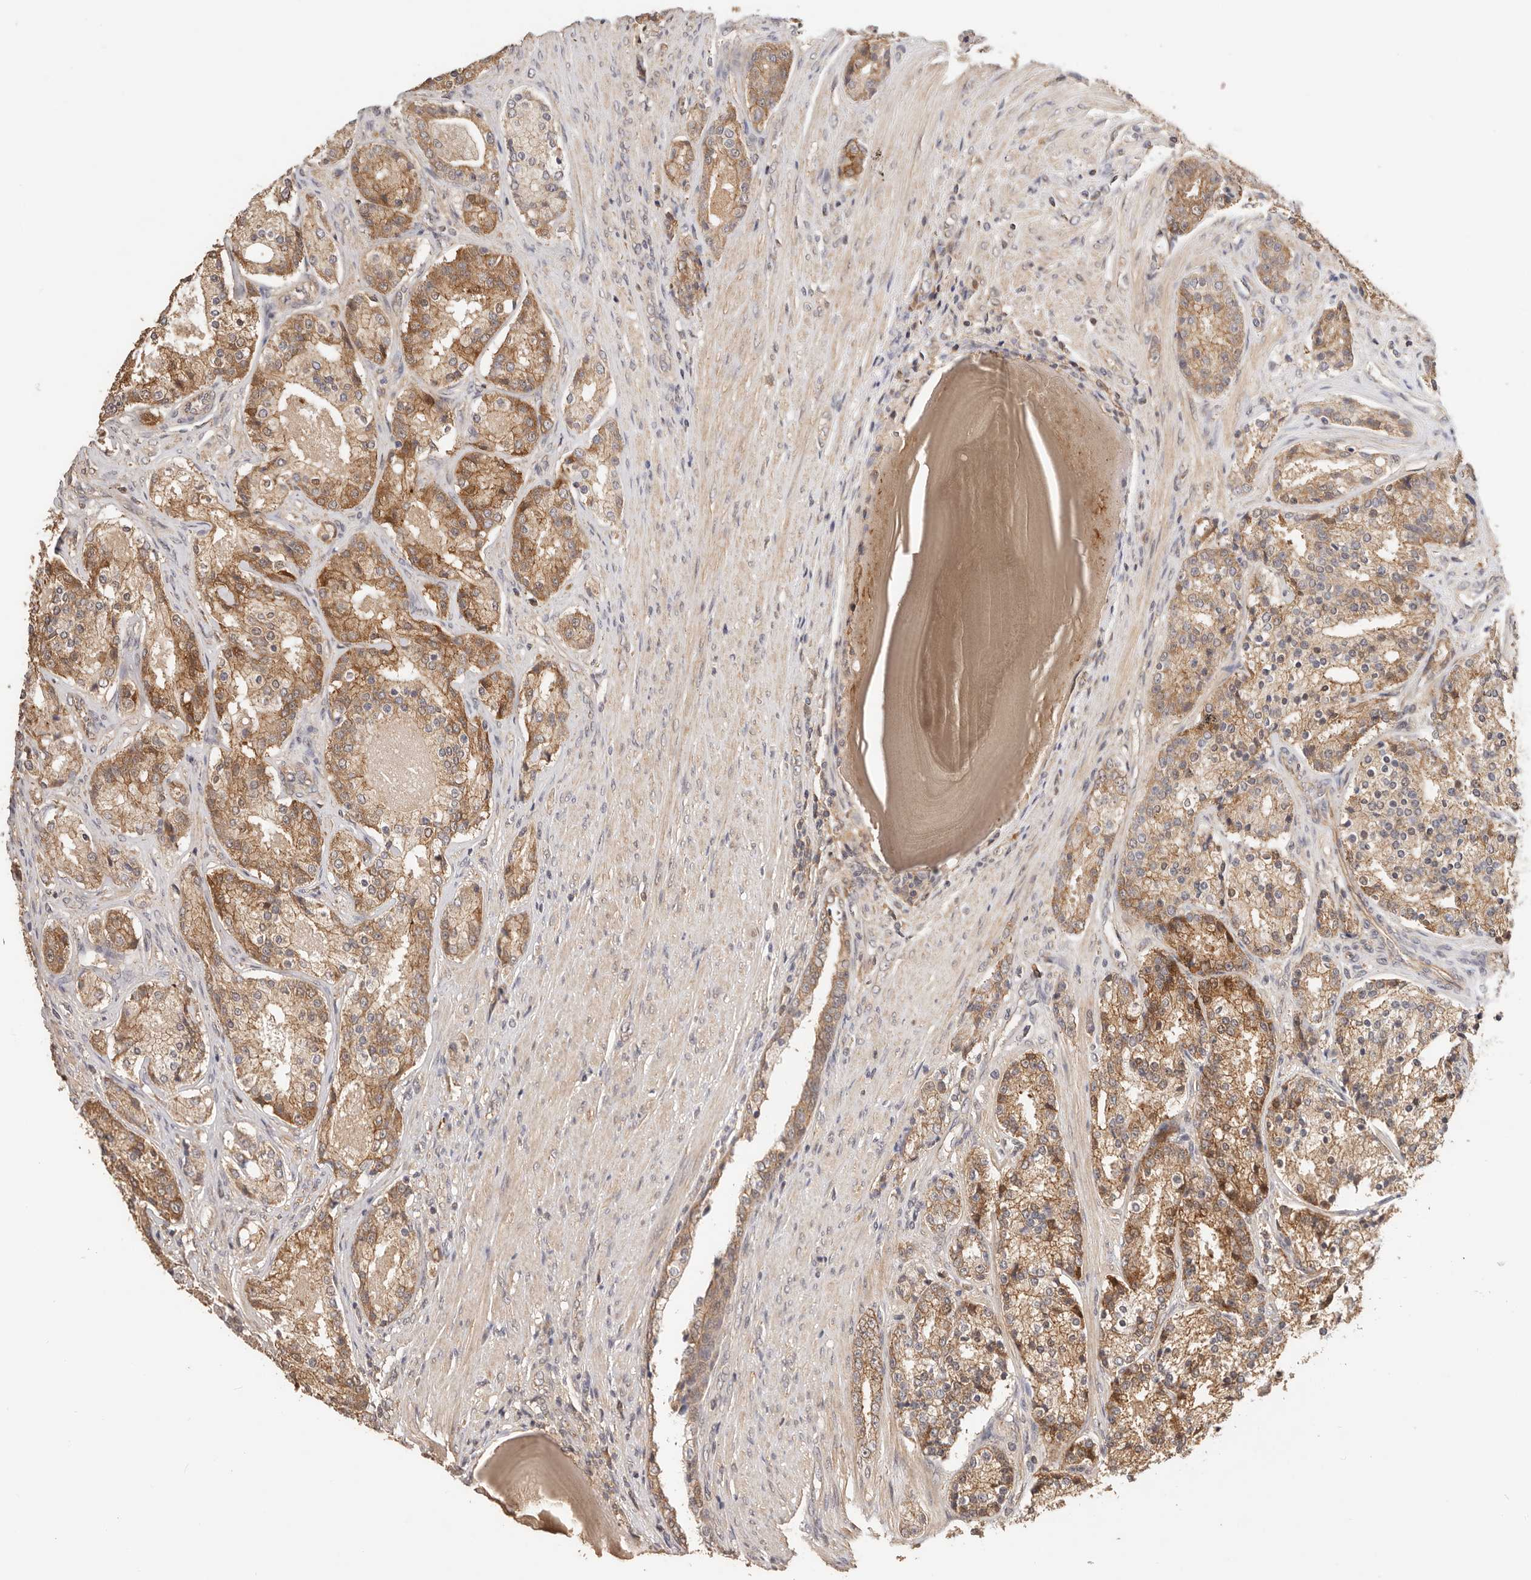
{"staining": {"intensity": "moderate", "quantity": ">75%", "location": "cytoplasmic/membranous"}, "tissue": "prostate cancer", "cell_type": "Tumor cells", "image_type": "cancer", "snomed": [{"axis": "morphology", "description": "Adenocarcinoma, High grade"}, {"axis": "topography", "description": "Prostate"}], "caption": "Adenocarcinoma (high-grade) (prostate) tissue demonstrates moderate cytoplasmic/membranous positivity in approximately >75% of tumor cells, visualized by immunohistochemistry. (IHC, brightfield microscopy, high magnification).", "gene": "AFDN", "patient": {"sex": "male", "age": 60}}